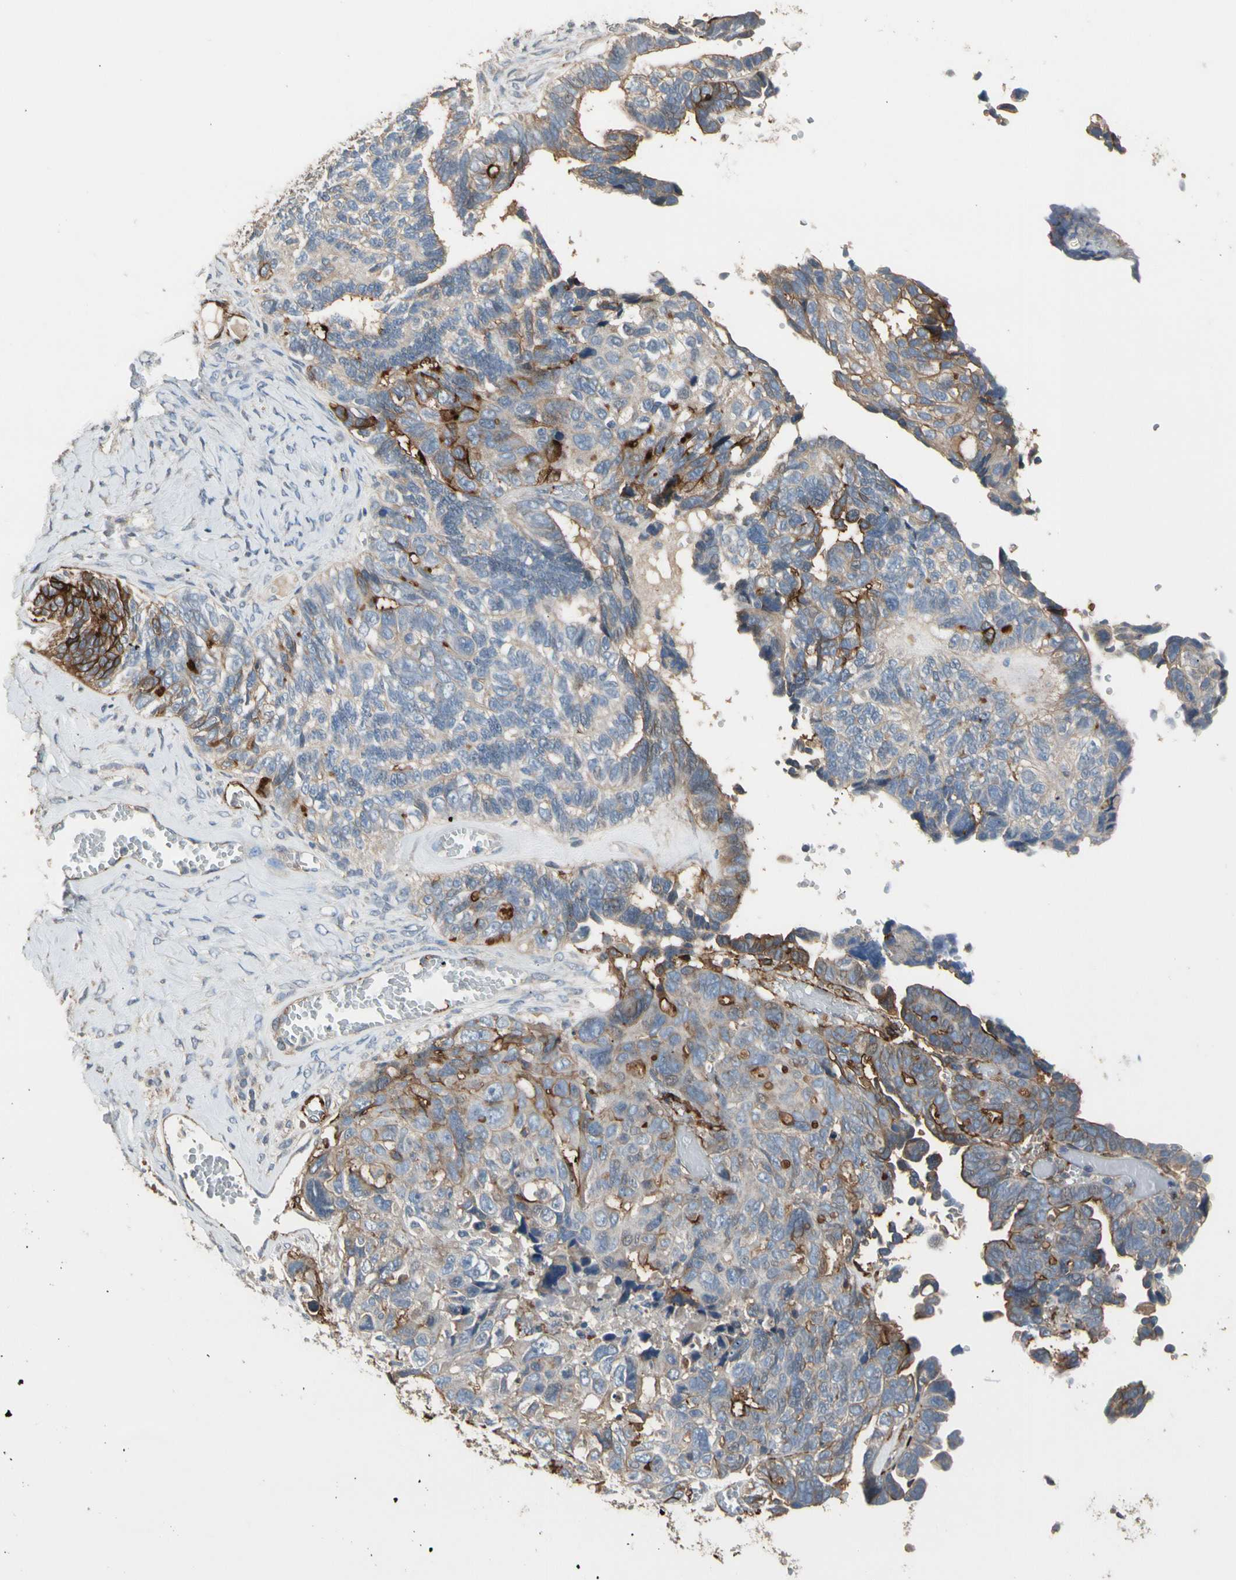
{"staining": {"intensity": "moderate", "quantity": ">75%", "location": "cytoplasmic/membranous"}, "tissue": "ovarian cancer", "cell_type": "Tumor cells", "image_type": "cancer", "snomed": [{"axis": "morphology", "description": "Cystadenocarcinoma, serous, NOS"}, {"axis": "topography", "description": "Ovary"}], "caption": "Protein expression analysis of human serous cystadenocarcinoma (ovarian) reveals moderate cytoplasmic/membranous positivity in approximately >75% of tumor cells.", "gene": "SUSD2", "patient": {"sex": "female", "age": 79}}